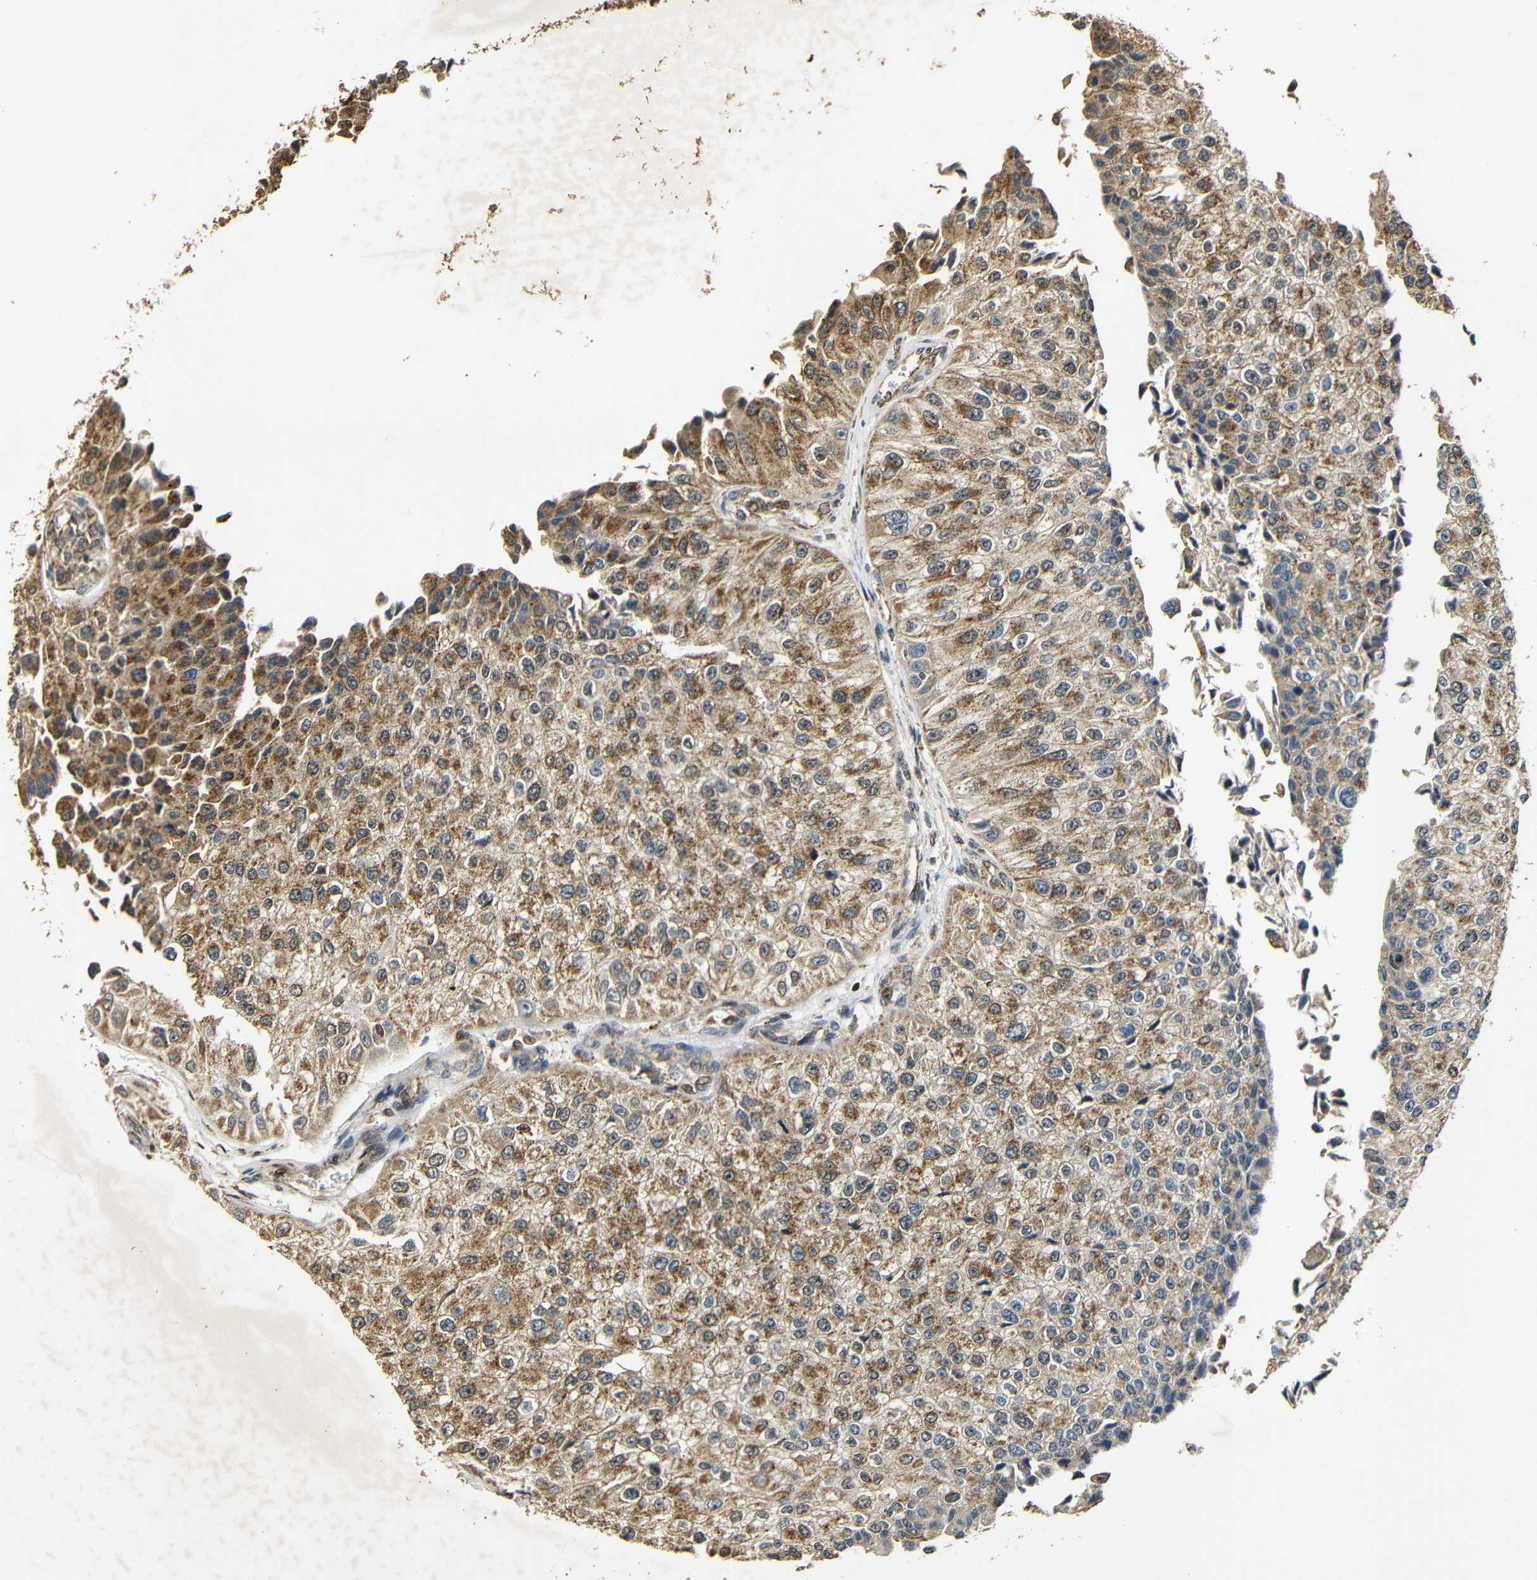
{"staining": {"intensity": "moderate", "quantity": ">75%", "location": "cytoplasmic/membranous"}, "tissue": "urothelial cancer", "cell_type": "Tumor cells", "image_type": "cancer", "snomed": [{"axis": "morphology", "description": "Urothelial carcinoma, High grade"}, {"axis": "topography", "description": "Kidney"}, {"axis": "topography", "description": "Urinary bladder"}], "caption": "Immunohistochemistry of urothelial cancer exhibits medium levels of moderate cytoplasmic/membranous positivity in about >75% of tumor cells.", "gene": "KAZALD1", "patient": {"sex": "male", "age": 77}}